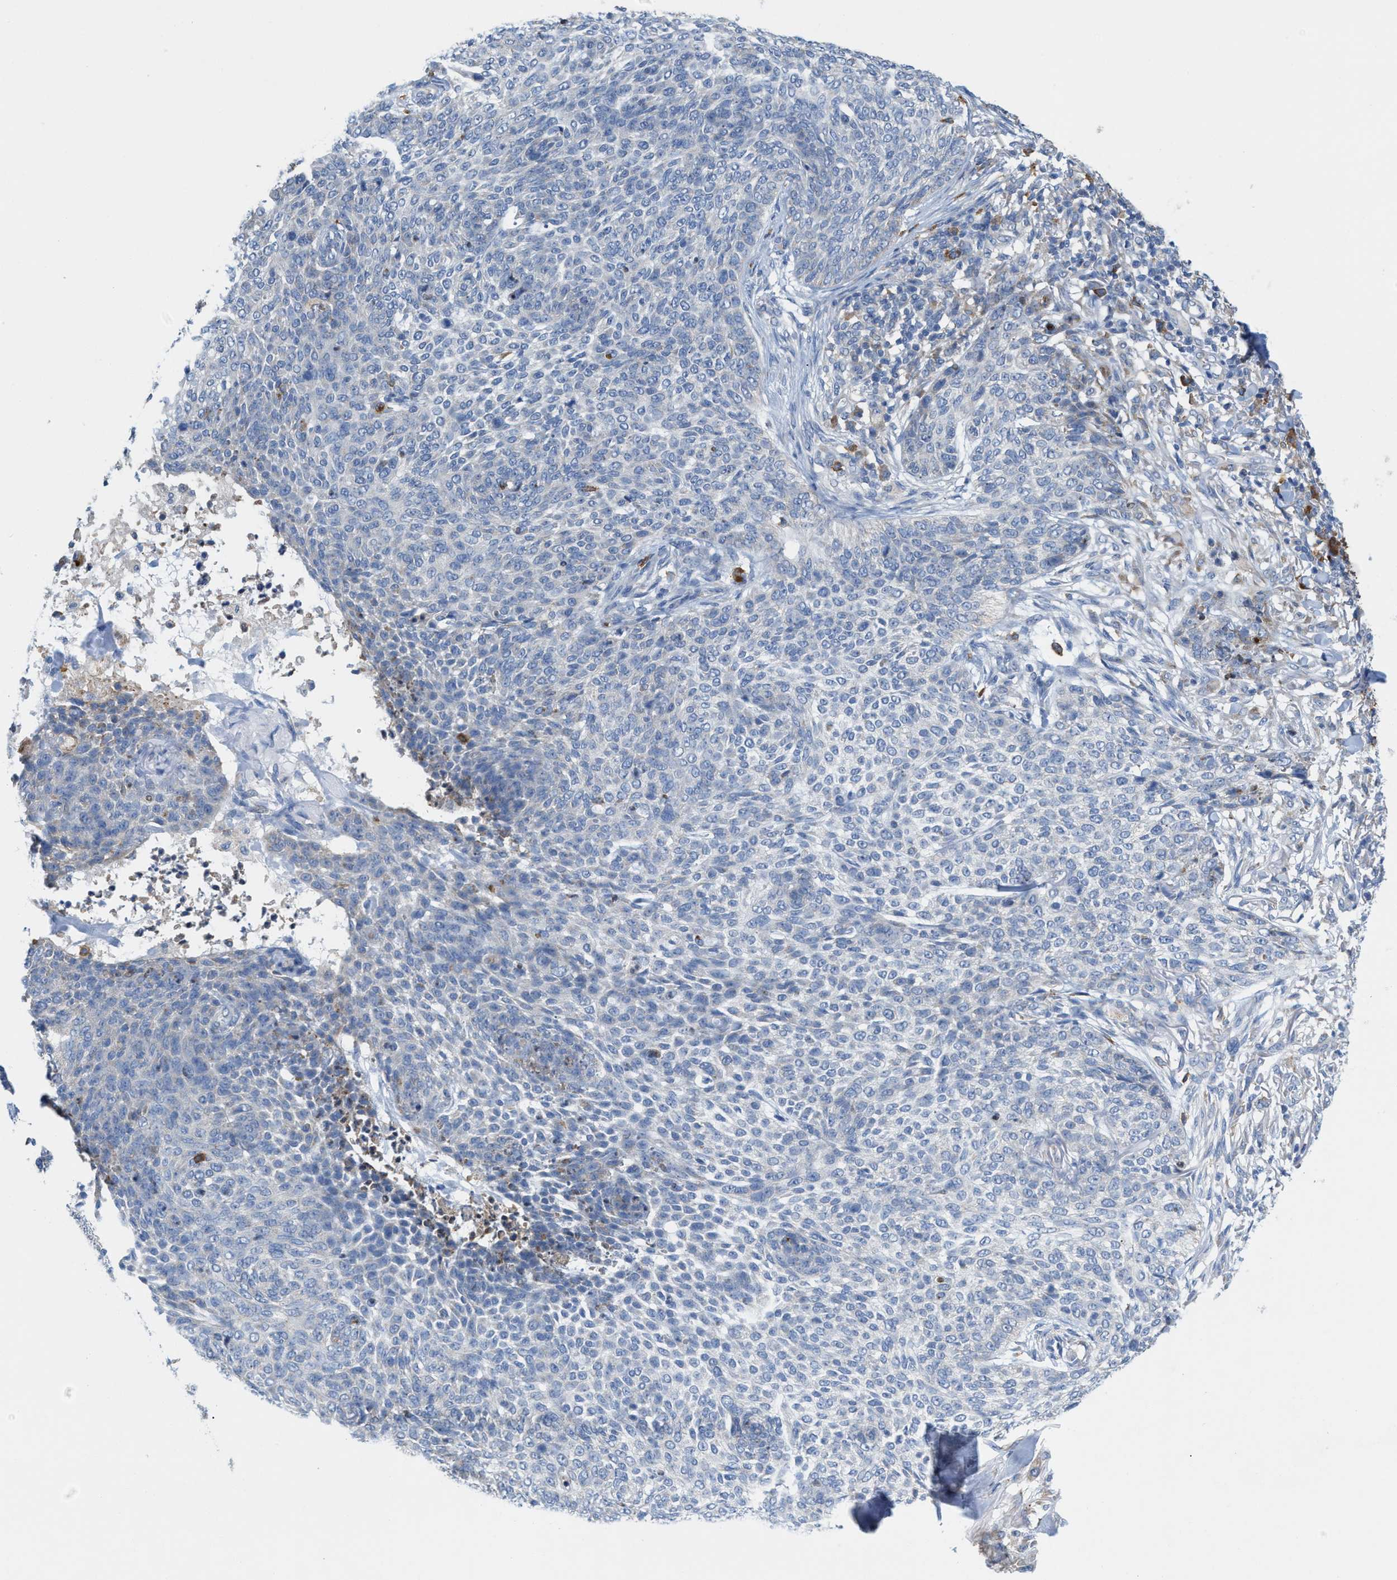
{"staining": {"intensity": "negative", "quantity": "none", "location": "none"}, "tissue": "skin cancer", "cell_type": "Tumor cells", "image_type": "cancer", "snomed": [{"axis": "morphology", "description": "Basal cell carcinoma"}, {"axis": "topography", "description": "Skin"}], "caption": "DAB immunohistochemical staining of human skin basal cell carcinoma reveals no significant positivity in tumor cells.", "gene": "DYNC2I1", "patient": {"sex": "female", "age": 64}}